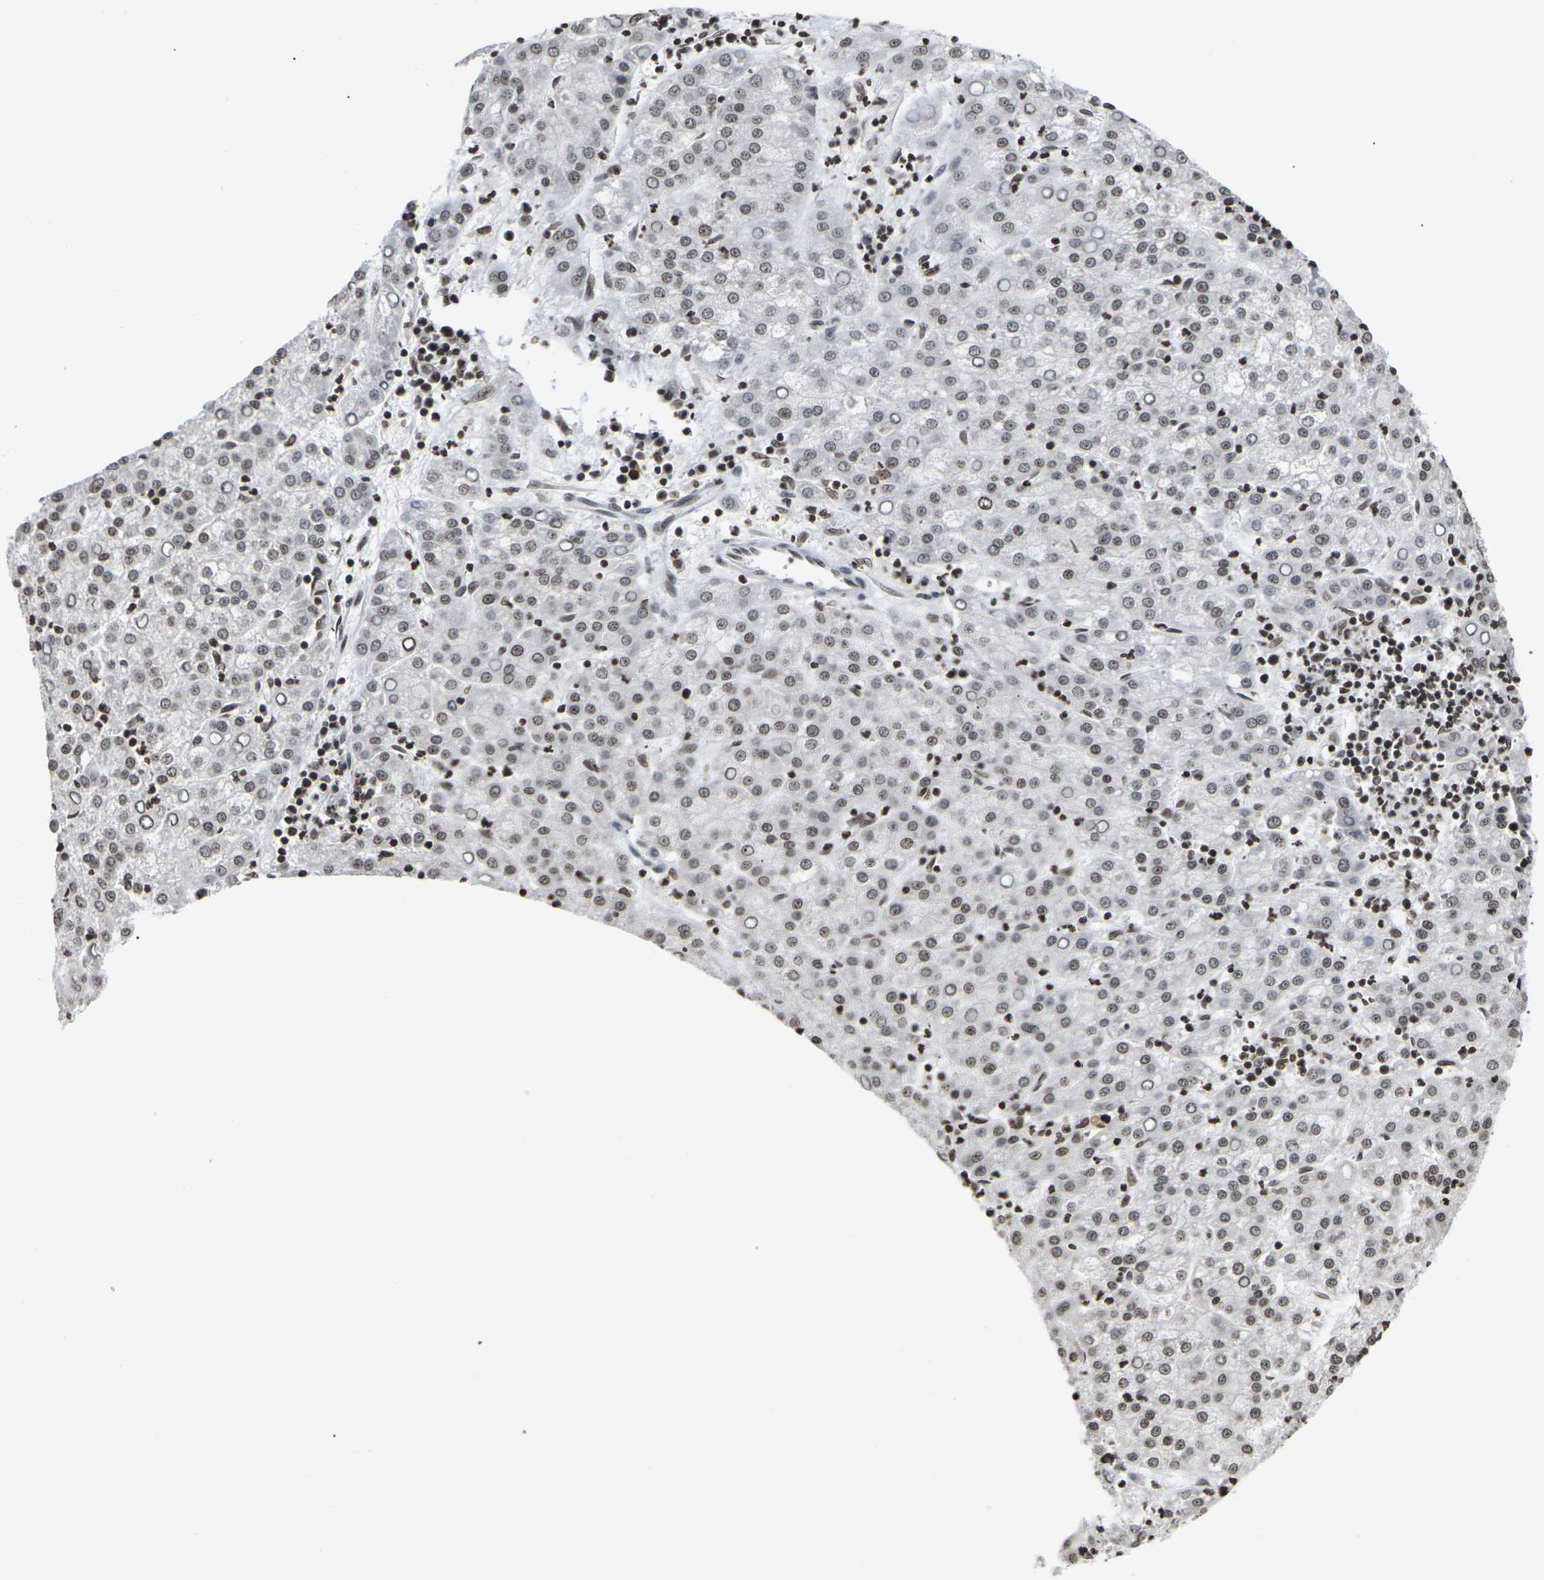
{"staining": {"intensity": "moderate", "quantity": ">75%", "location": "nuclear"}, "tissue": "liver cancer", "cell_type": "Tumor cells", "image_type": "cancer", "snomed": [{"axis": "morphology", "description": "Carcinoma, Hepatocellular, NOS"}, {"axis": "topography", "description": "Liver"}], "caption": "An image of liver cancer (hepatocellular carcinoma) stained for a protein reveals moderate nuclear brown staining in tumor cells. The staining was performed using DAB to visualize the protein expression in brown, while the nuclei were stained in blue with hematoxylin (Magnification: 20x).", "gene": "ETV5", "patient": {"sex": "female", "age": 58}}